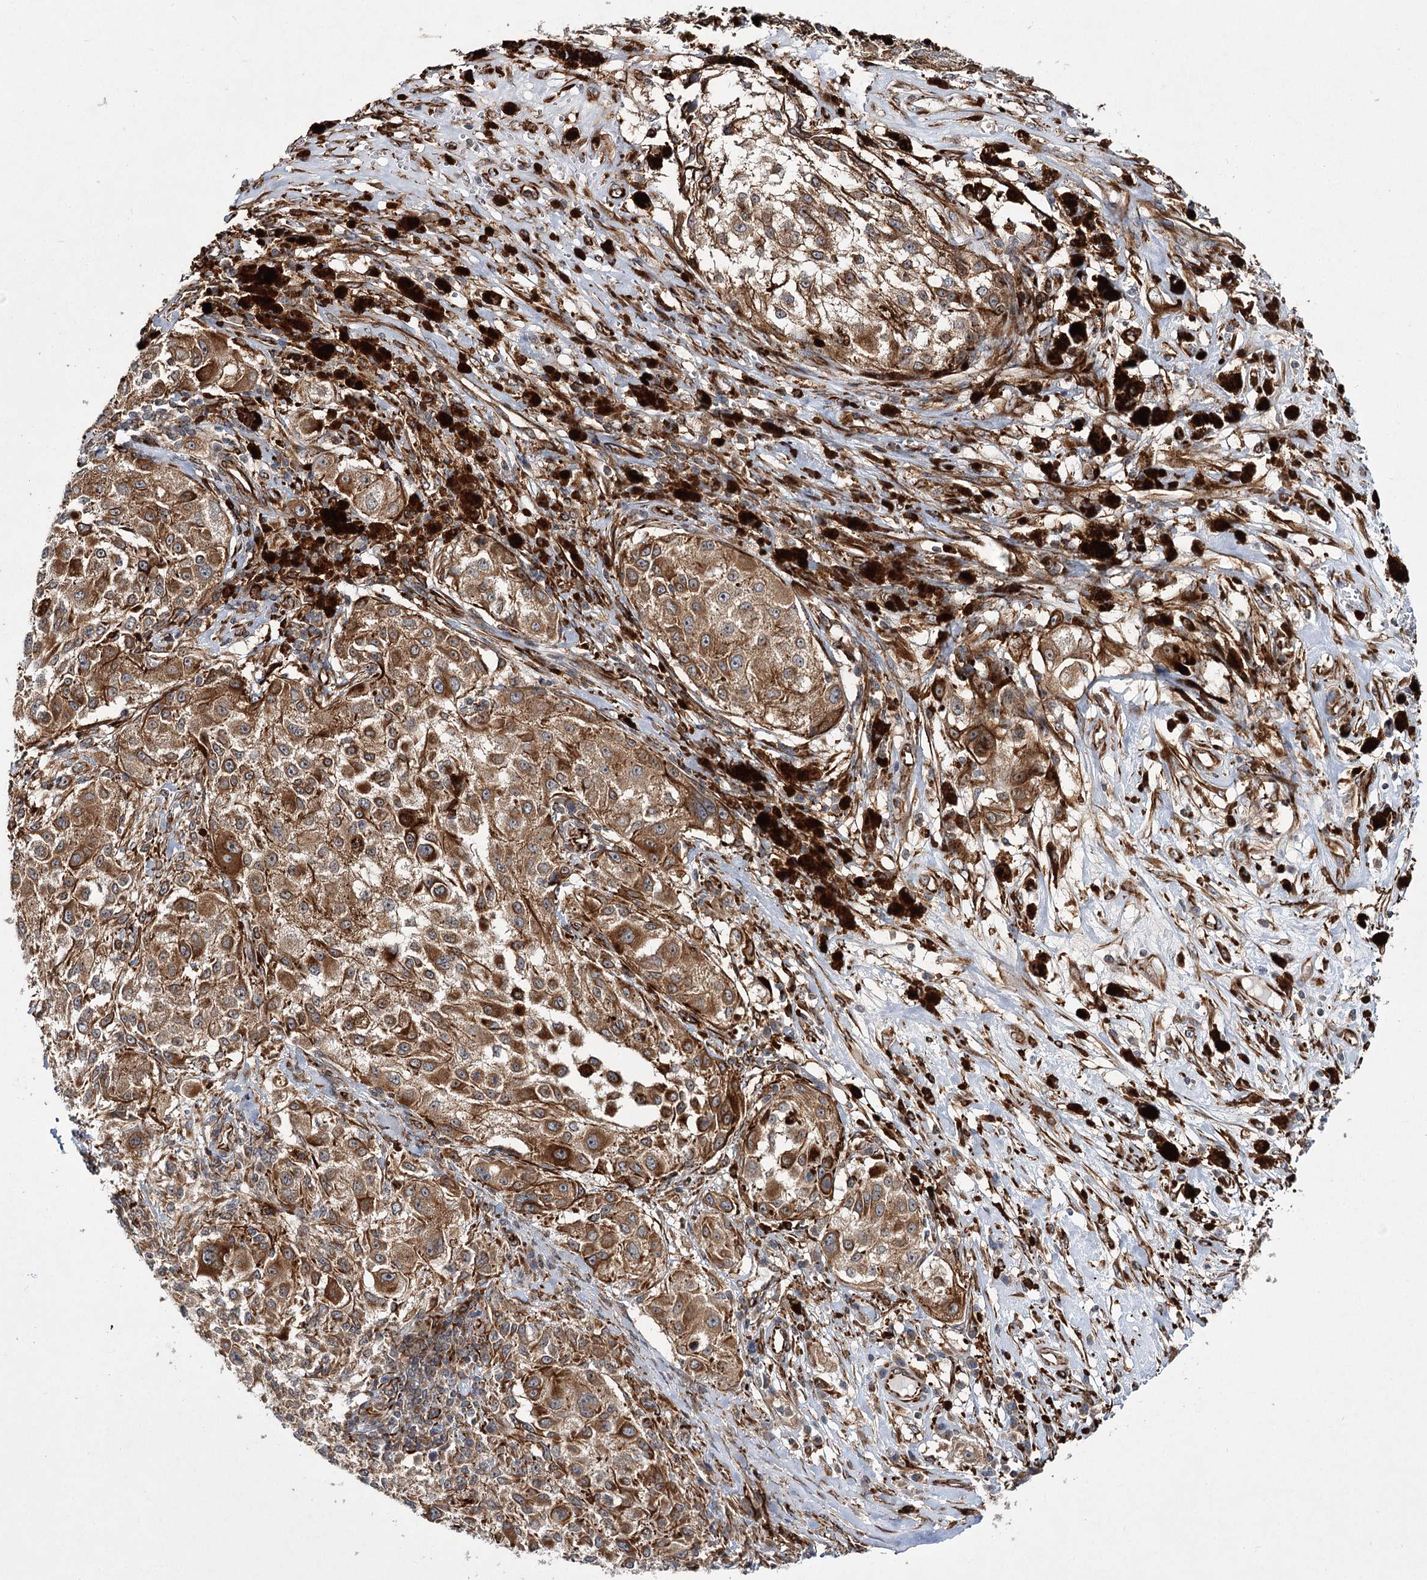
{"staining": {"intensity": "moderate", "quantity": ">75%", "location": "cytoplasmic/membranous"}, "tissue": "melanoma", "cell_type": "Tumor cells", "image_type": "cancer", "snomed": [{"axis": "morphology", "description": "Necrosis, NOS"}, {"axis": "morphology", "description": "Malignant melanoma, NOS"}, {"axis": "topography", "description": "Skin"}], "caption": "Malignant melanoma stained with a protein marker shows moderate staining in tumor cells.", "gene": "DPEP2", "patient": {"sex": "female", "age": 87}}